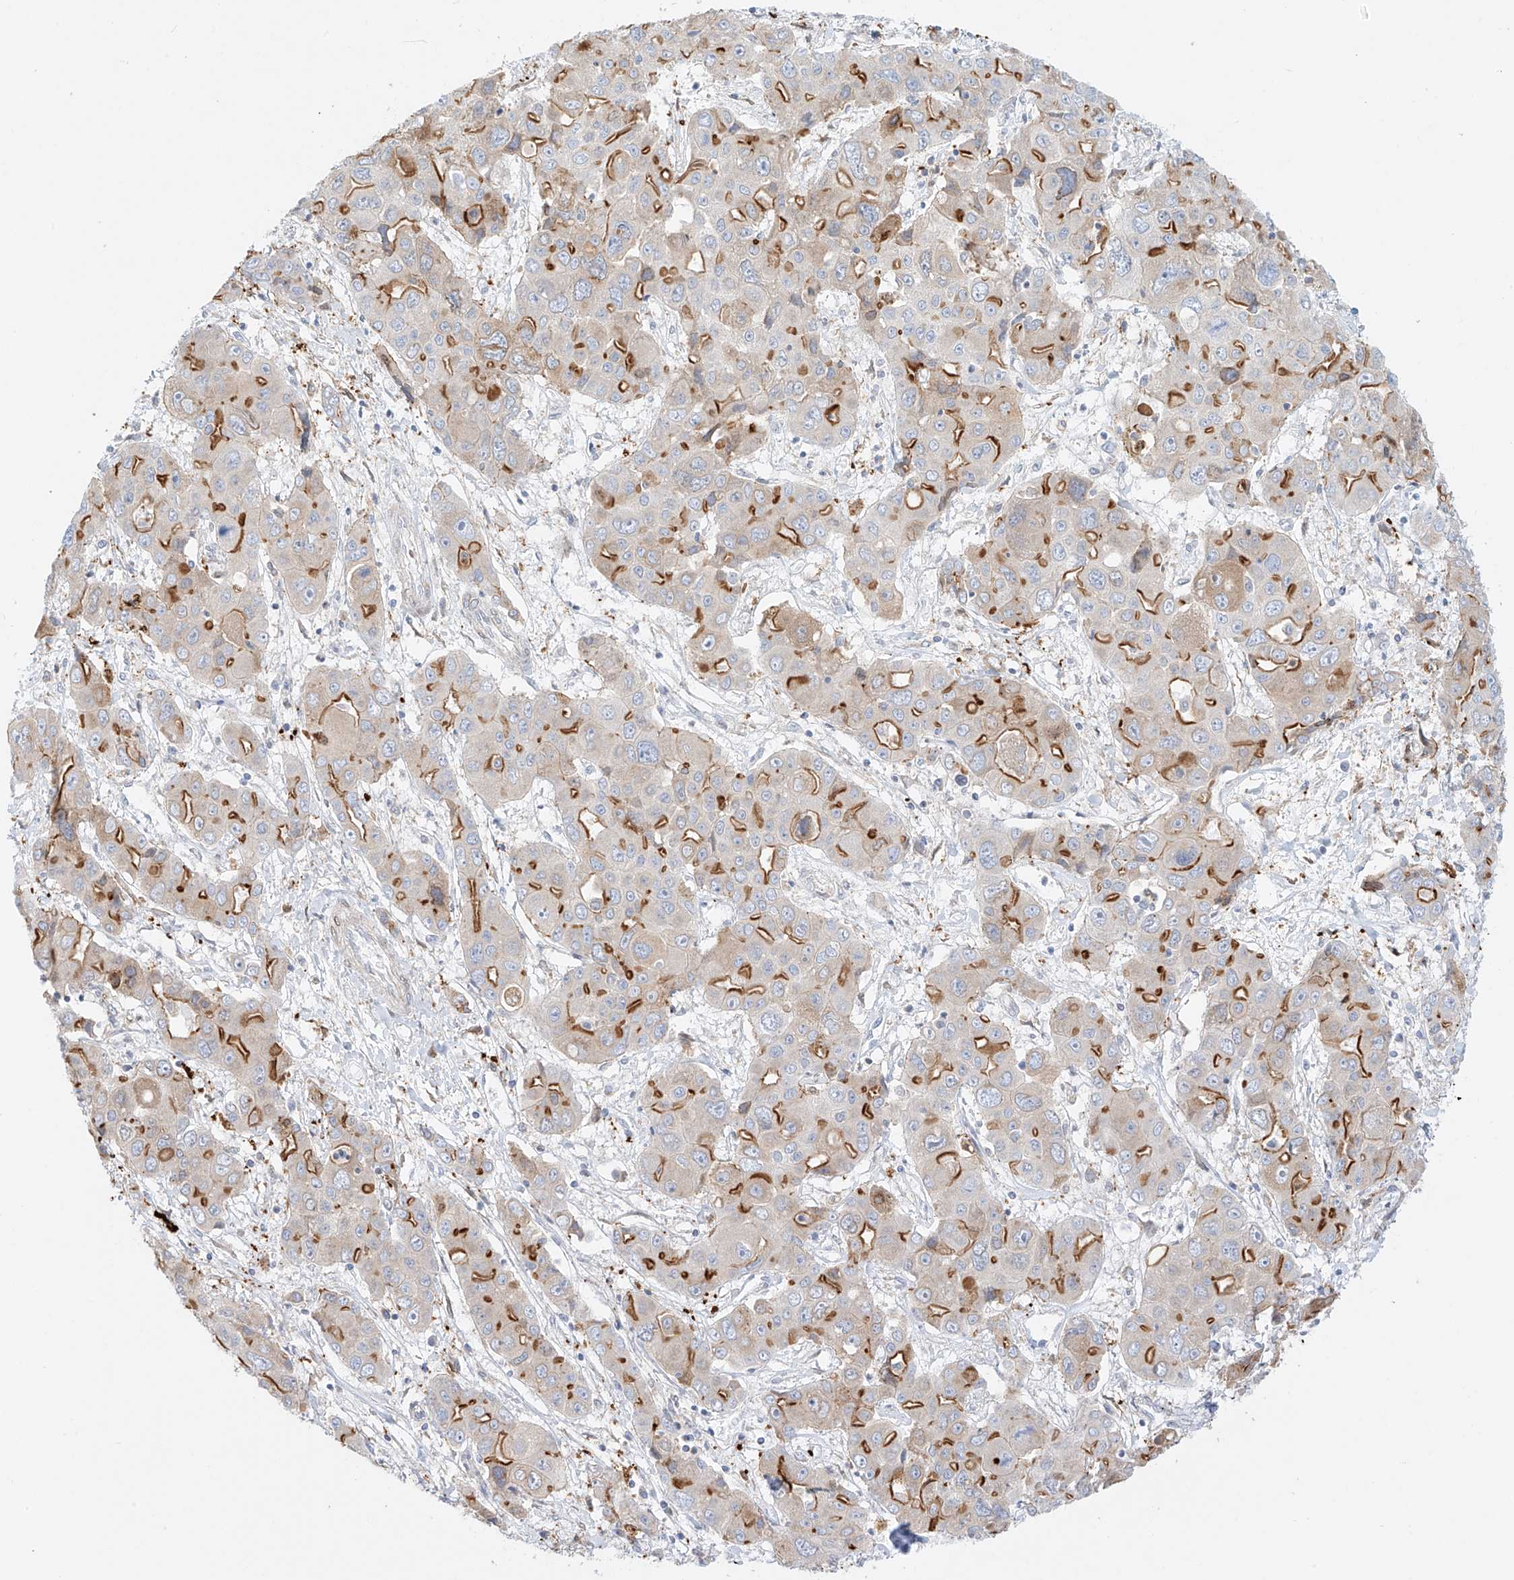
{"staining": {"intensity": "moderate", "quantity": ">75%", "location": "cytoplasmic/membranous"}, "tissue": "liver cancer", "cell_type": "Tumor cells", "image_type": "cancer", "snomed": [{"axis": "morphology", "description": "Cholangiocarcinoma"}, {"axis": "topography", "description": "Liver"}], "caption": "A high-resolution micrograph shows immunohistochemistry staining of liver cholangiocarcinoma, which displays moderate cytoplasmic/membranous staining in approximately >75% of tumor cells.", "gene": "PCYOX1", "patient": {"sex": "male", "age": 67}}